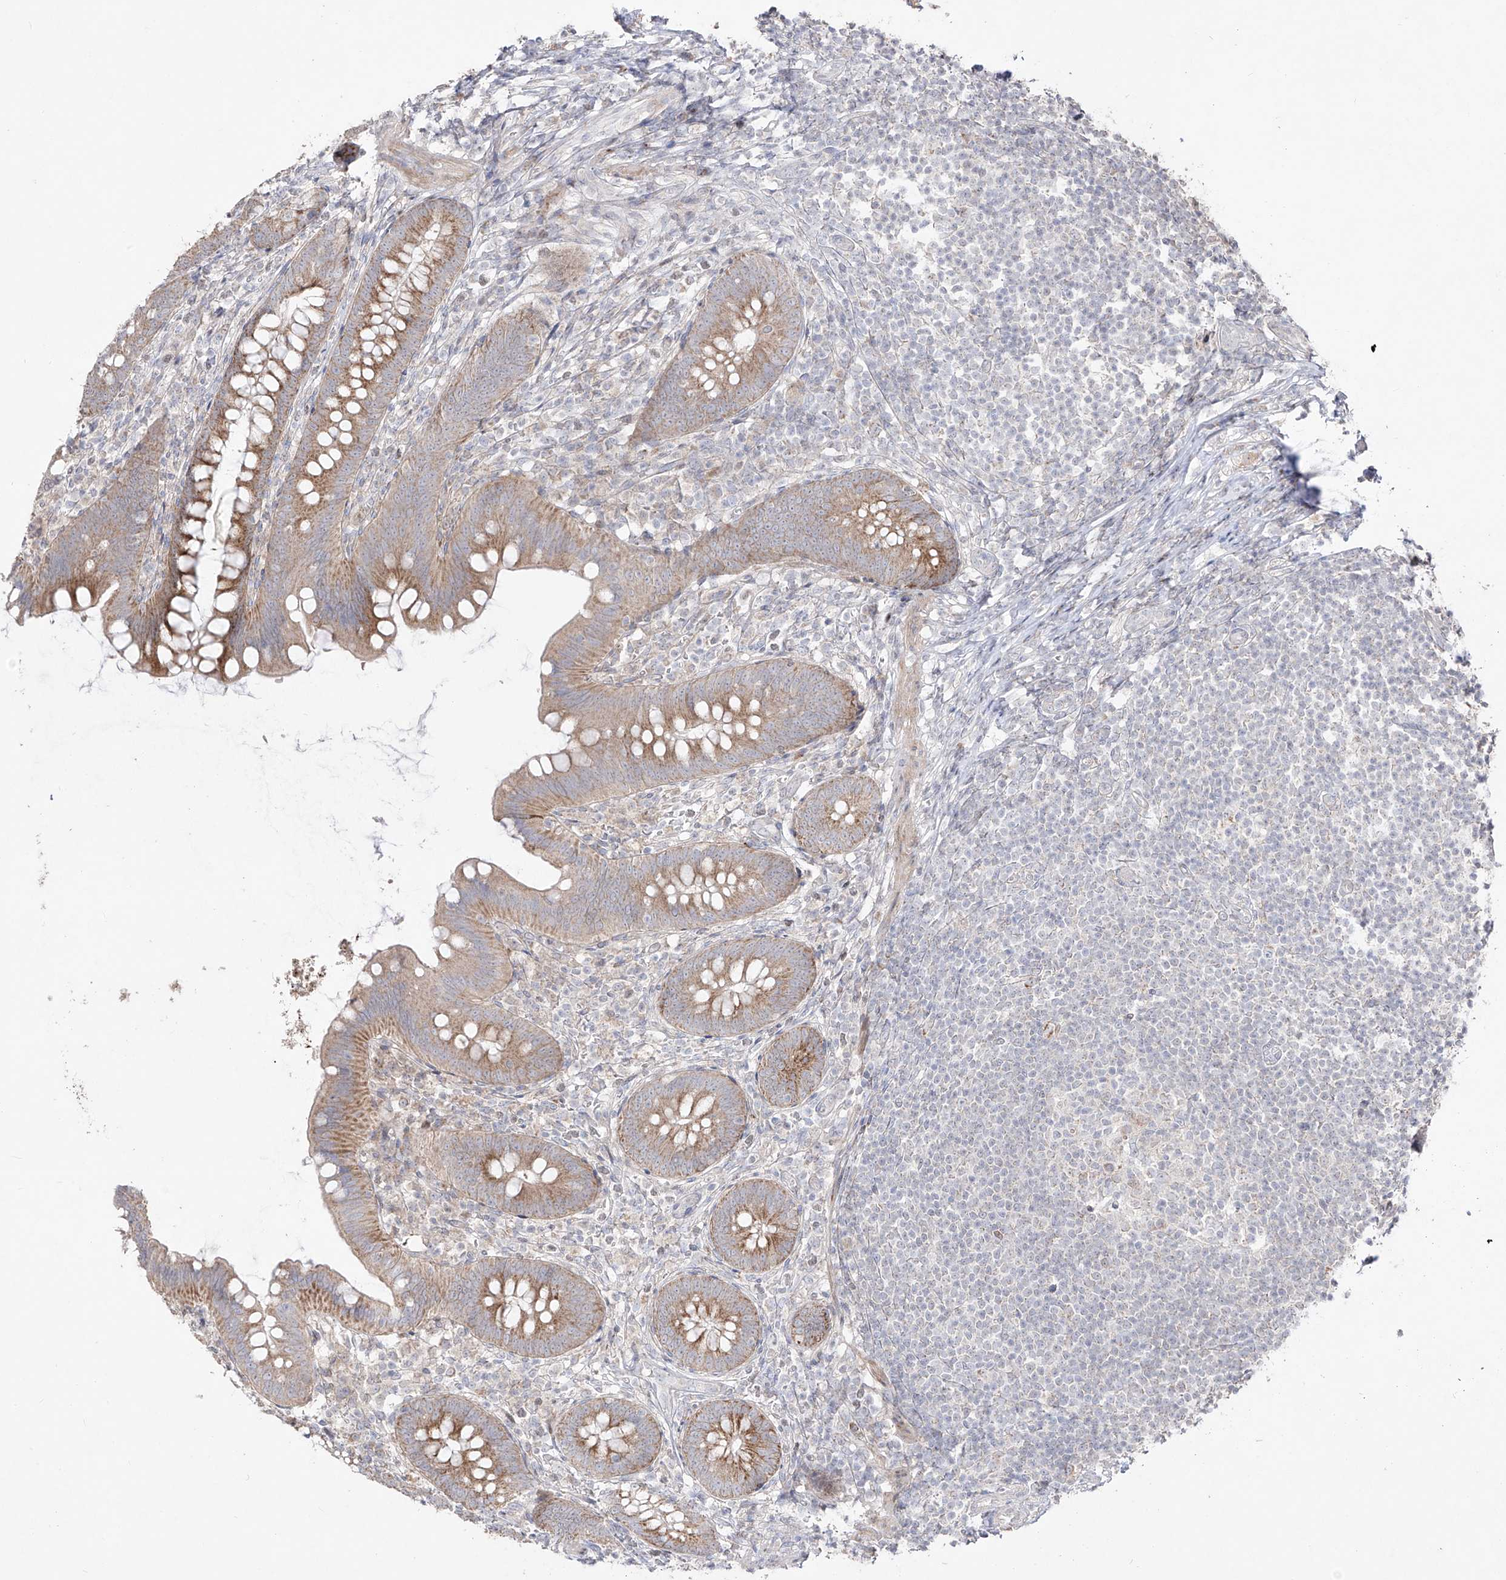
{"staining": {"intensity": "moderate", "quantity": ">75%", "location": "cytoplasmic/membranous"}, "tissue": "appendix", "cell_type": "Glandular cells", "image_type": "normal", "snomed": [{"axis": "morphology", "description": "Normal tissue, NOS"}, {"axis": "topography", "description": "Appendix"}], "caption": "Glandular cells reveal medium levels of moderate cytoplasmic/membranous staining in approximately >75% of cells in normal human appendix. (Brightfield microscopy of DAB IHC at high magnification).", "gene": "YKT6", "patient": {"sex": "female", "age": 62}}